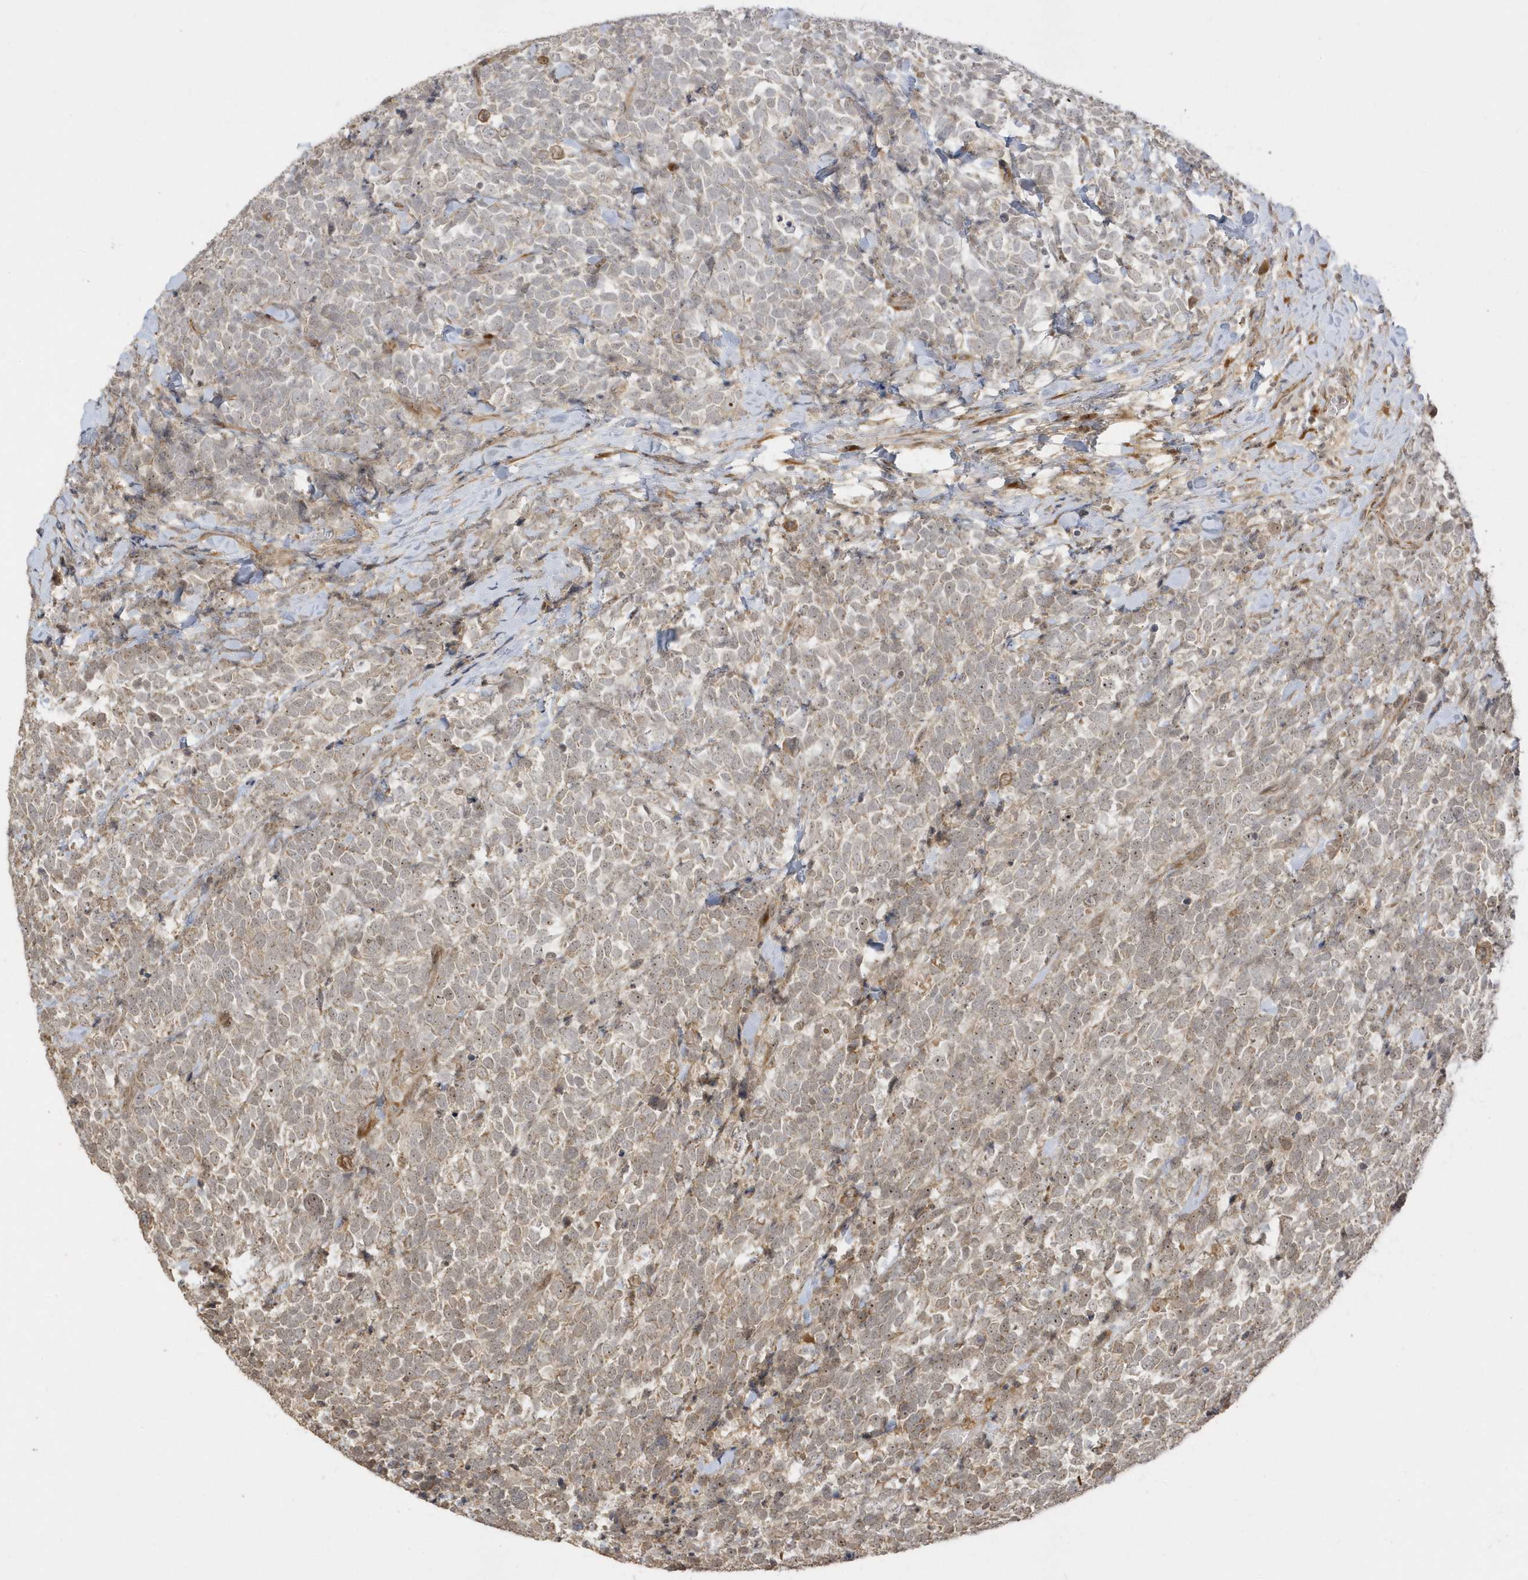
{"staining": {"intensity": "weak", "quantity": ">75%", "location": "cytoplasmic/membranous"}, "tissue": "urothelial cancer", "cell_type": "Tumor cells", "image_type": "cancer", "snomed": [{"axis": "morphology", "description": "Urothelial carcinoma, High grade"}, {"axis": "topography", "description": "Urinary bladder"}], "caption": "Immunohistochemical staining of urothelial cancer demonstrates low levels of weak cytoplasmic/membranous staining in about >75% of tumor cells.", "gene": "ECM2", "patient": {"sex": "female", "age": 82}}